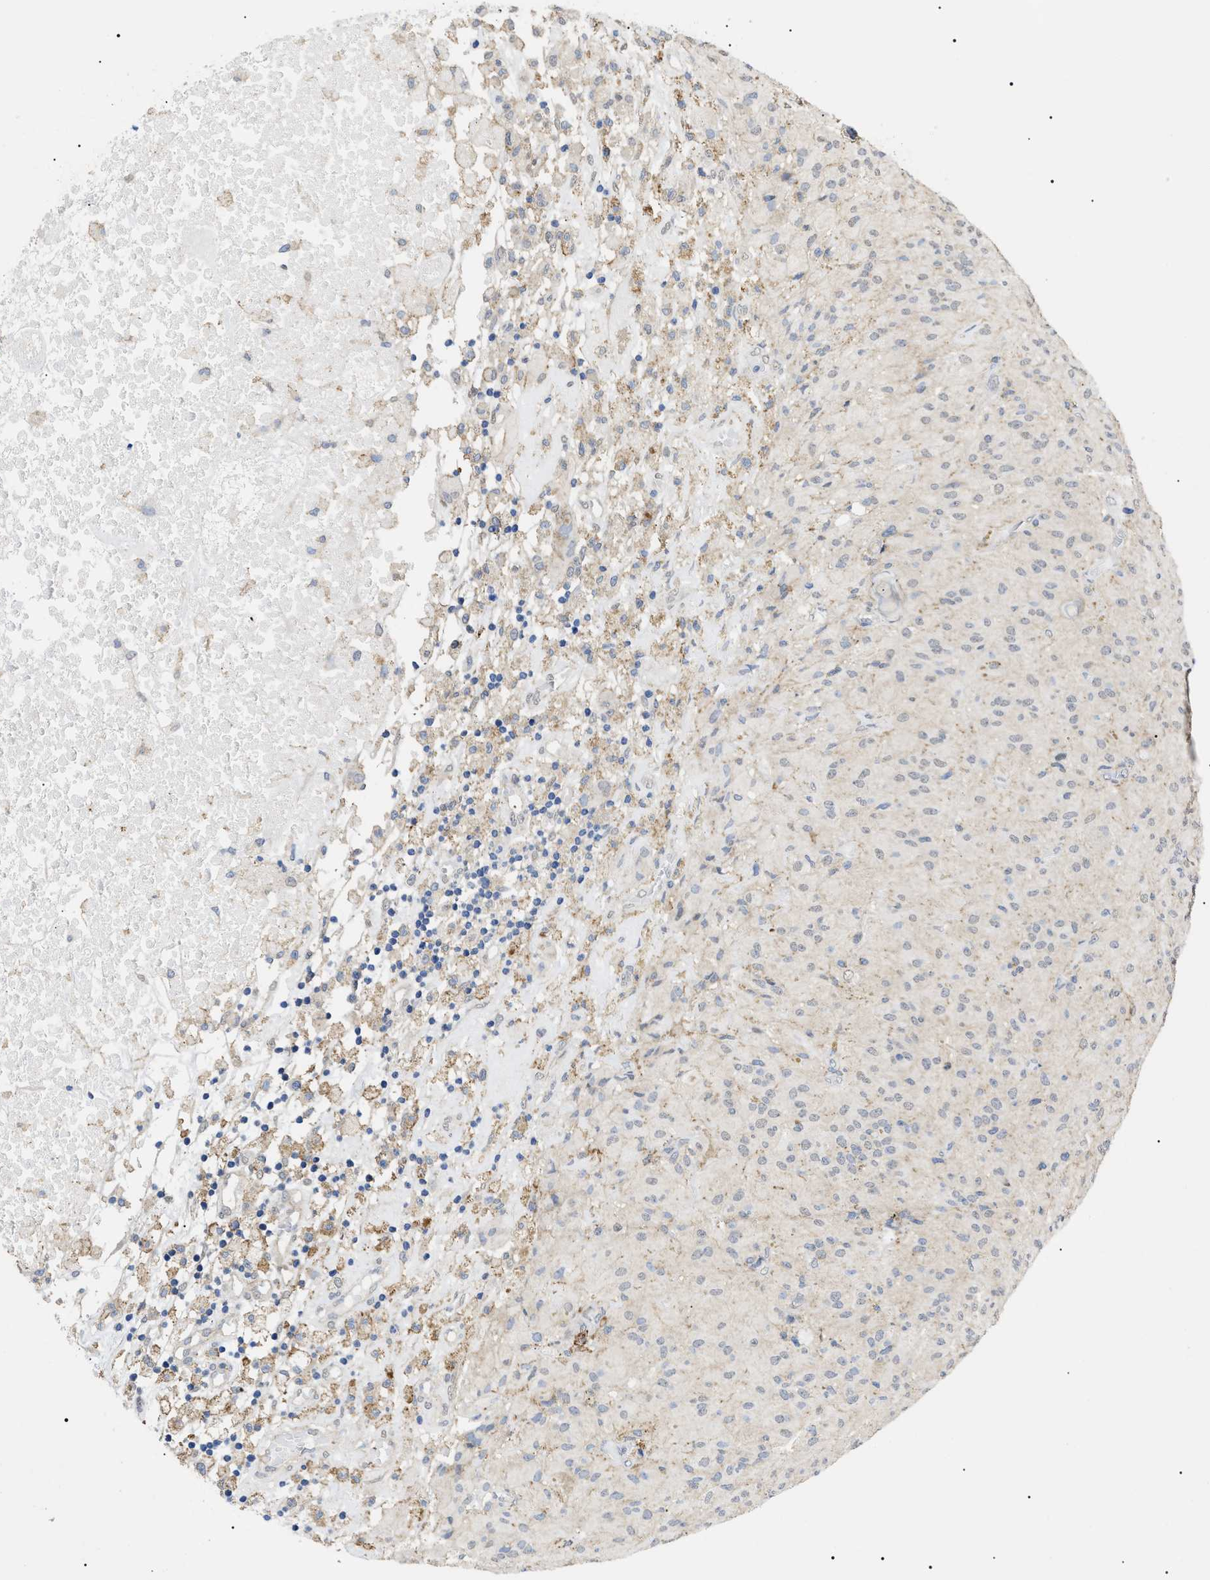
{"staining": {"intensity": "negative", "quantity": "none", "location": "none"}, "tissue": "glioma", "cell_type": "Tumor cells", "image_type": "cancer", "snomed": [{"axis": "morphology", "description": "Glioma, malignant, High grade"}, {"axis": "topography", "description": "Brain"}], "caption": "A high-resolution image shows immunohistochemistry staining of glioma, which reveals no significant staining in tumor cells. (Brightfield microscopy of DAB IHC at high magnification).", "gene": "SFXN5", "patient": {"sex": "female", "age": 59}}